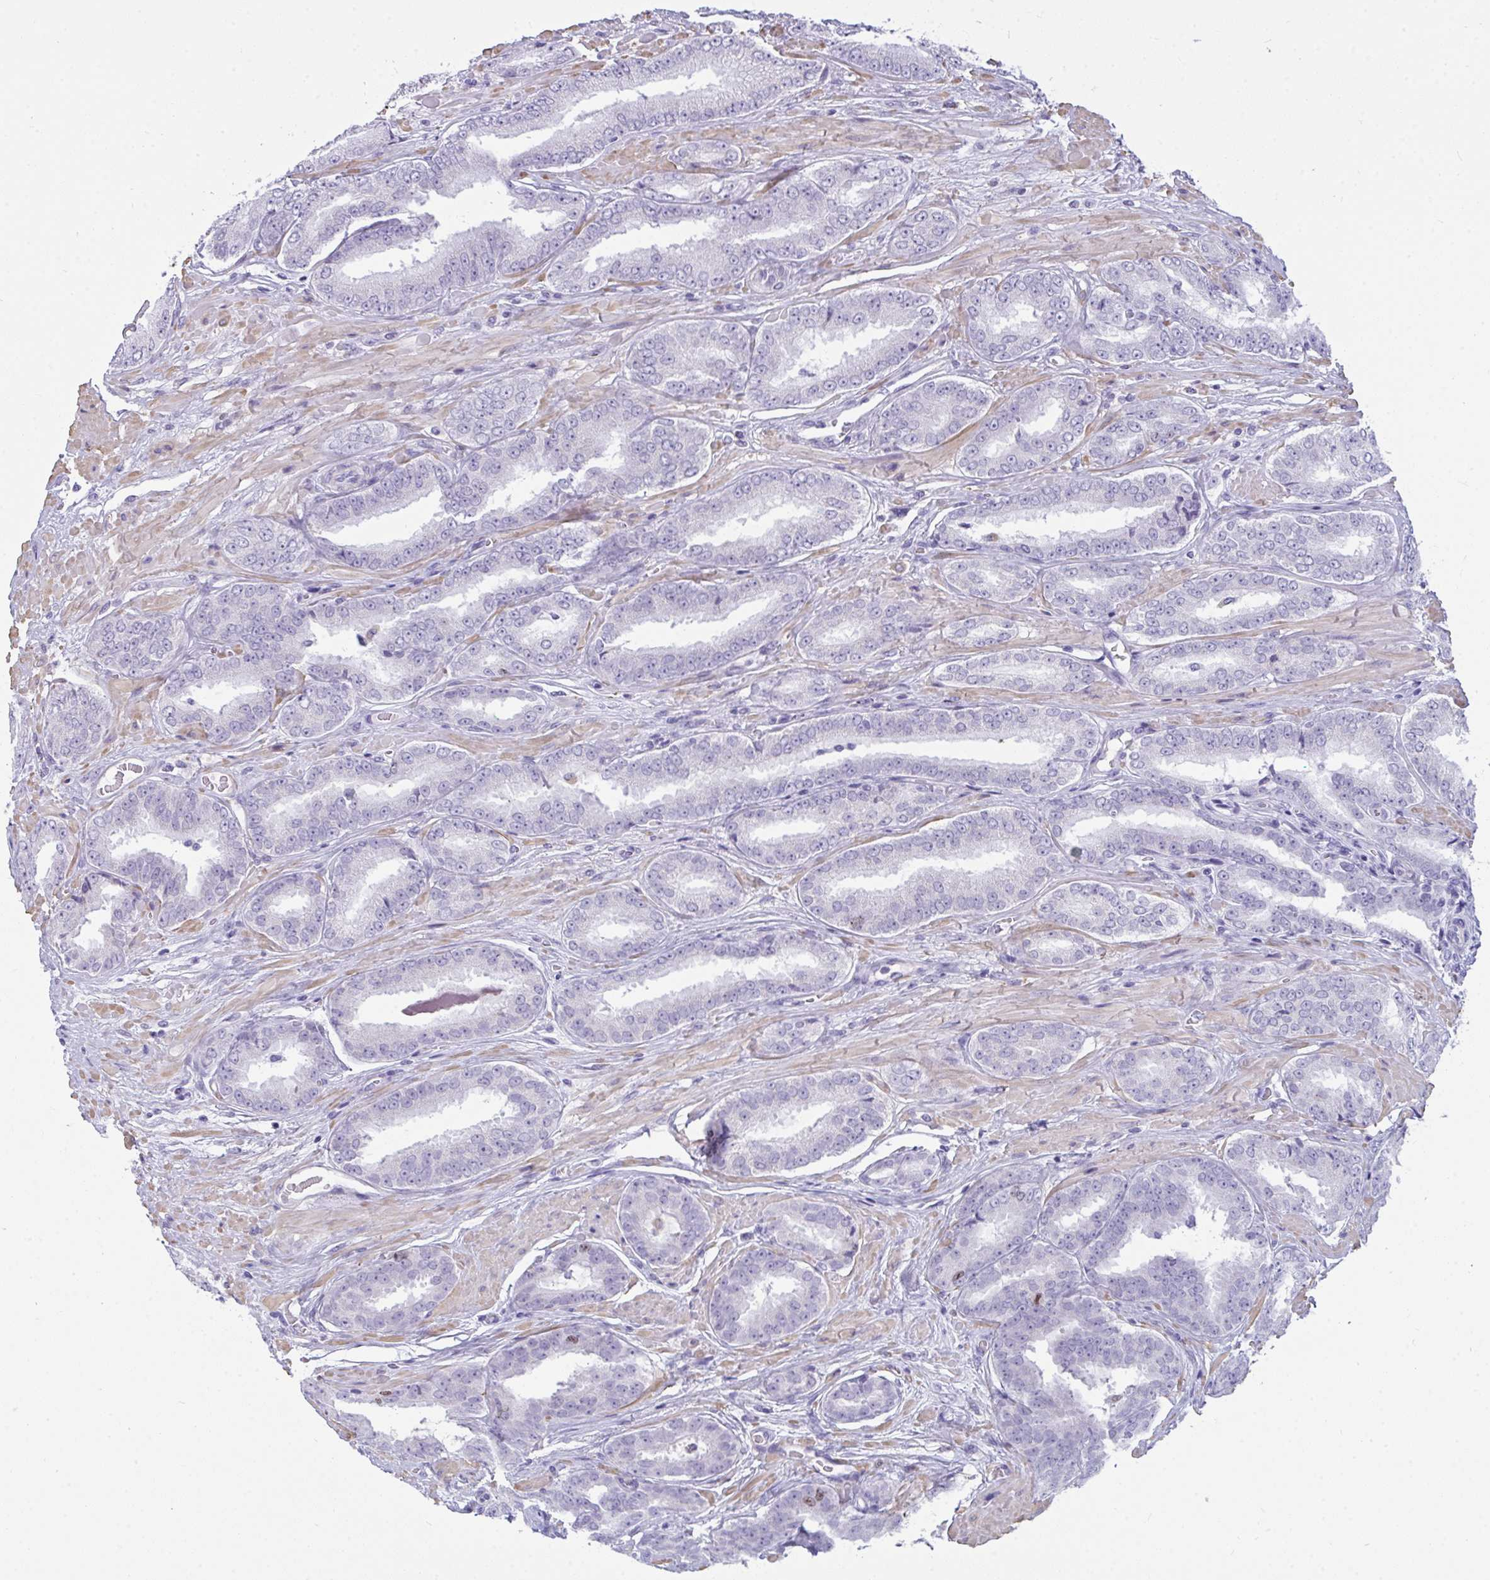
{"staining": {"intensity": "negative", "quantity": "none", "location": "none"}, "tissue": "prostate cancer", "cell_type": "Tumor cells", "image_type": "cancer", "snomed": [{"axis": "morphology", "description": "Adenocarcinoma, High grade"}, {"axis": "topography", "description": "Prostate"}], "caption": "Prostate cancer stained for a protein using immunohistochemistry demonstrates no staining tumor cells.", "gene": "SUZ12", "patient": {"sex": "male", "age": 72}}